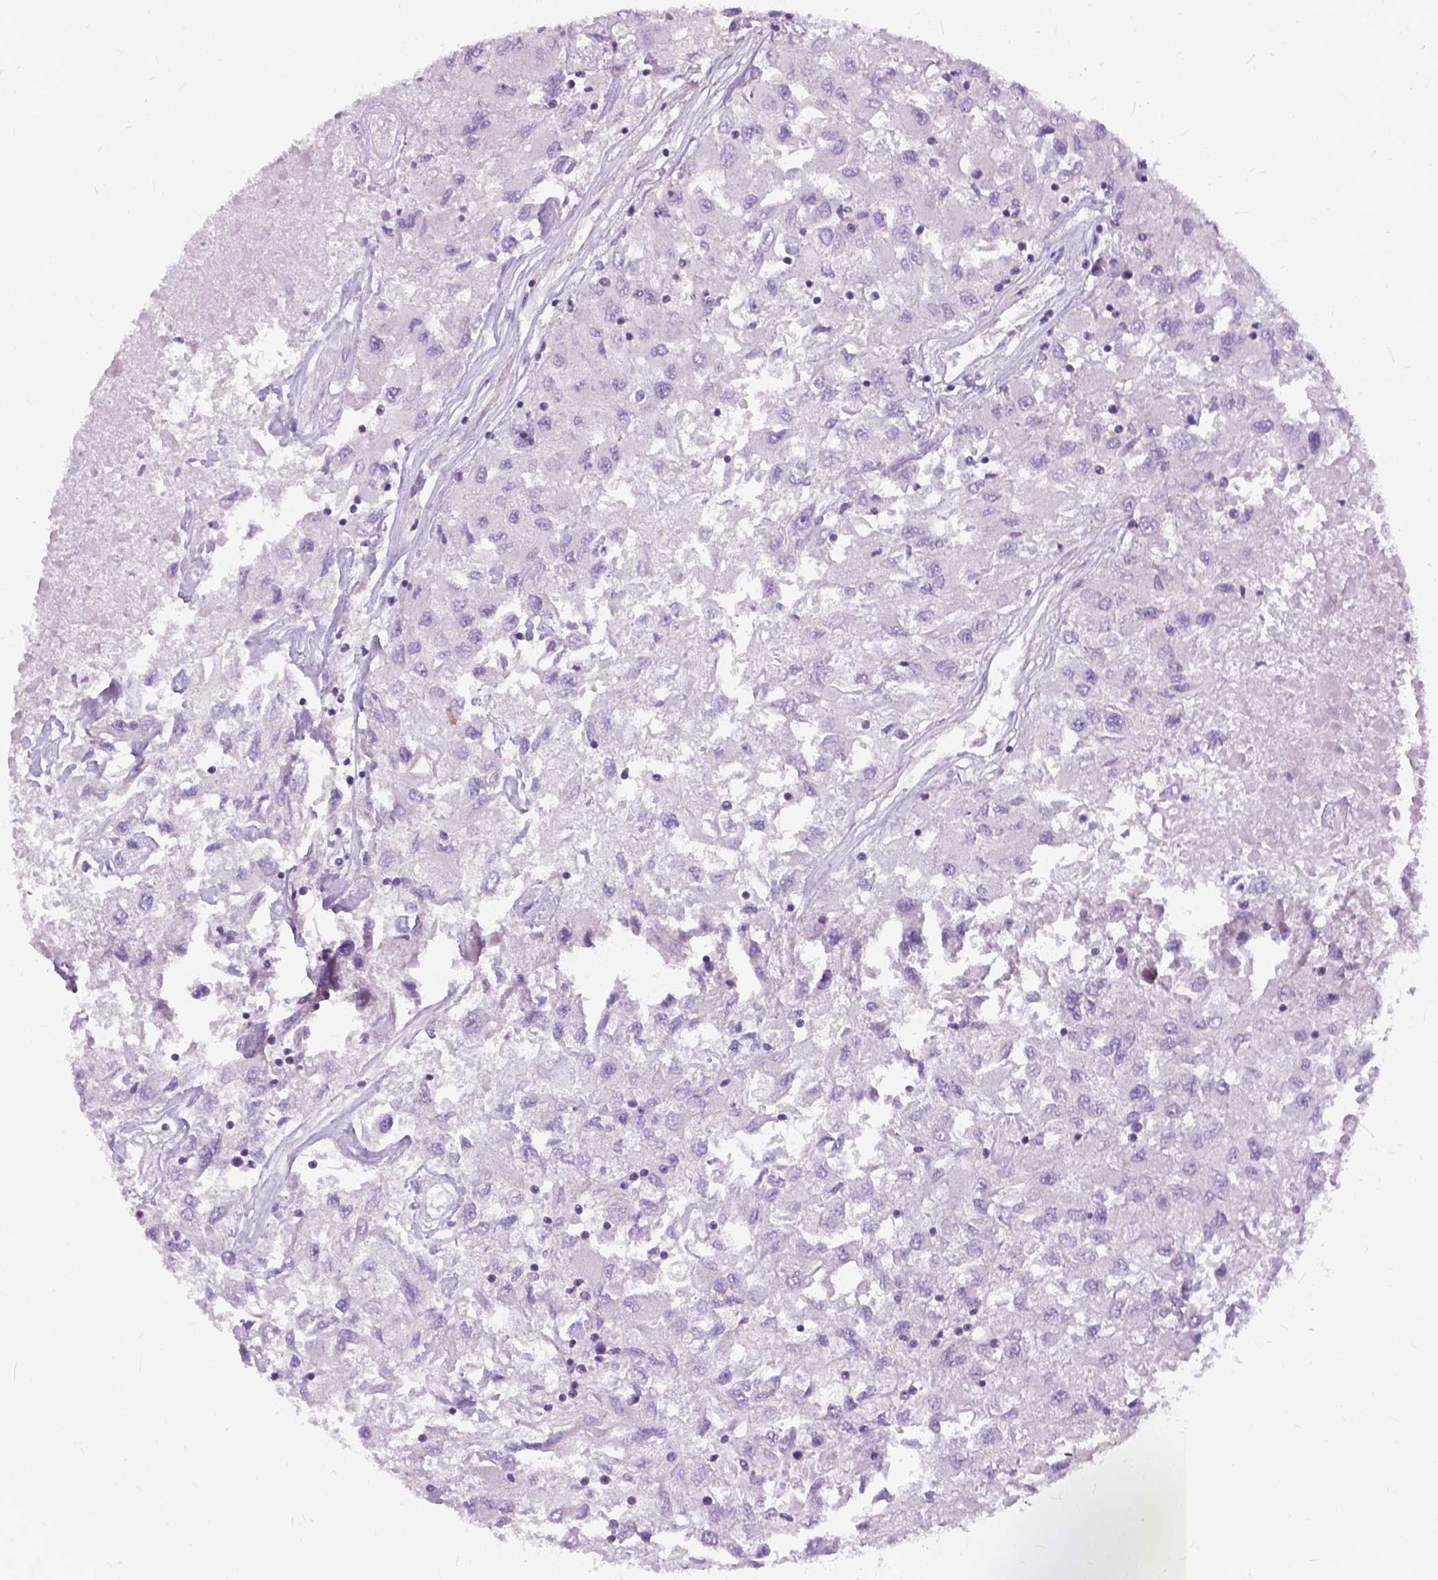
{"staining": {"intensity": "negative", "quantity": "none", "location": "none"}, "tissue": "renal cancer", "cell_type": "Tumor cells", "image_type": "cancer", "snomed": [{"axis": "morphology", "description": "Adenocarcinoma, NOS"}, {"axis": "topography", "description": "Kidney"}], "caption": "Renal adenocarcinoma stained for a protein using immunohistochemistry (IHC) shows no positivity tumor cells.", "gene": "JAK3", "patient": {"sex": "female", "age": 76}}